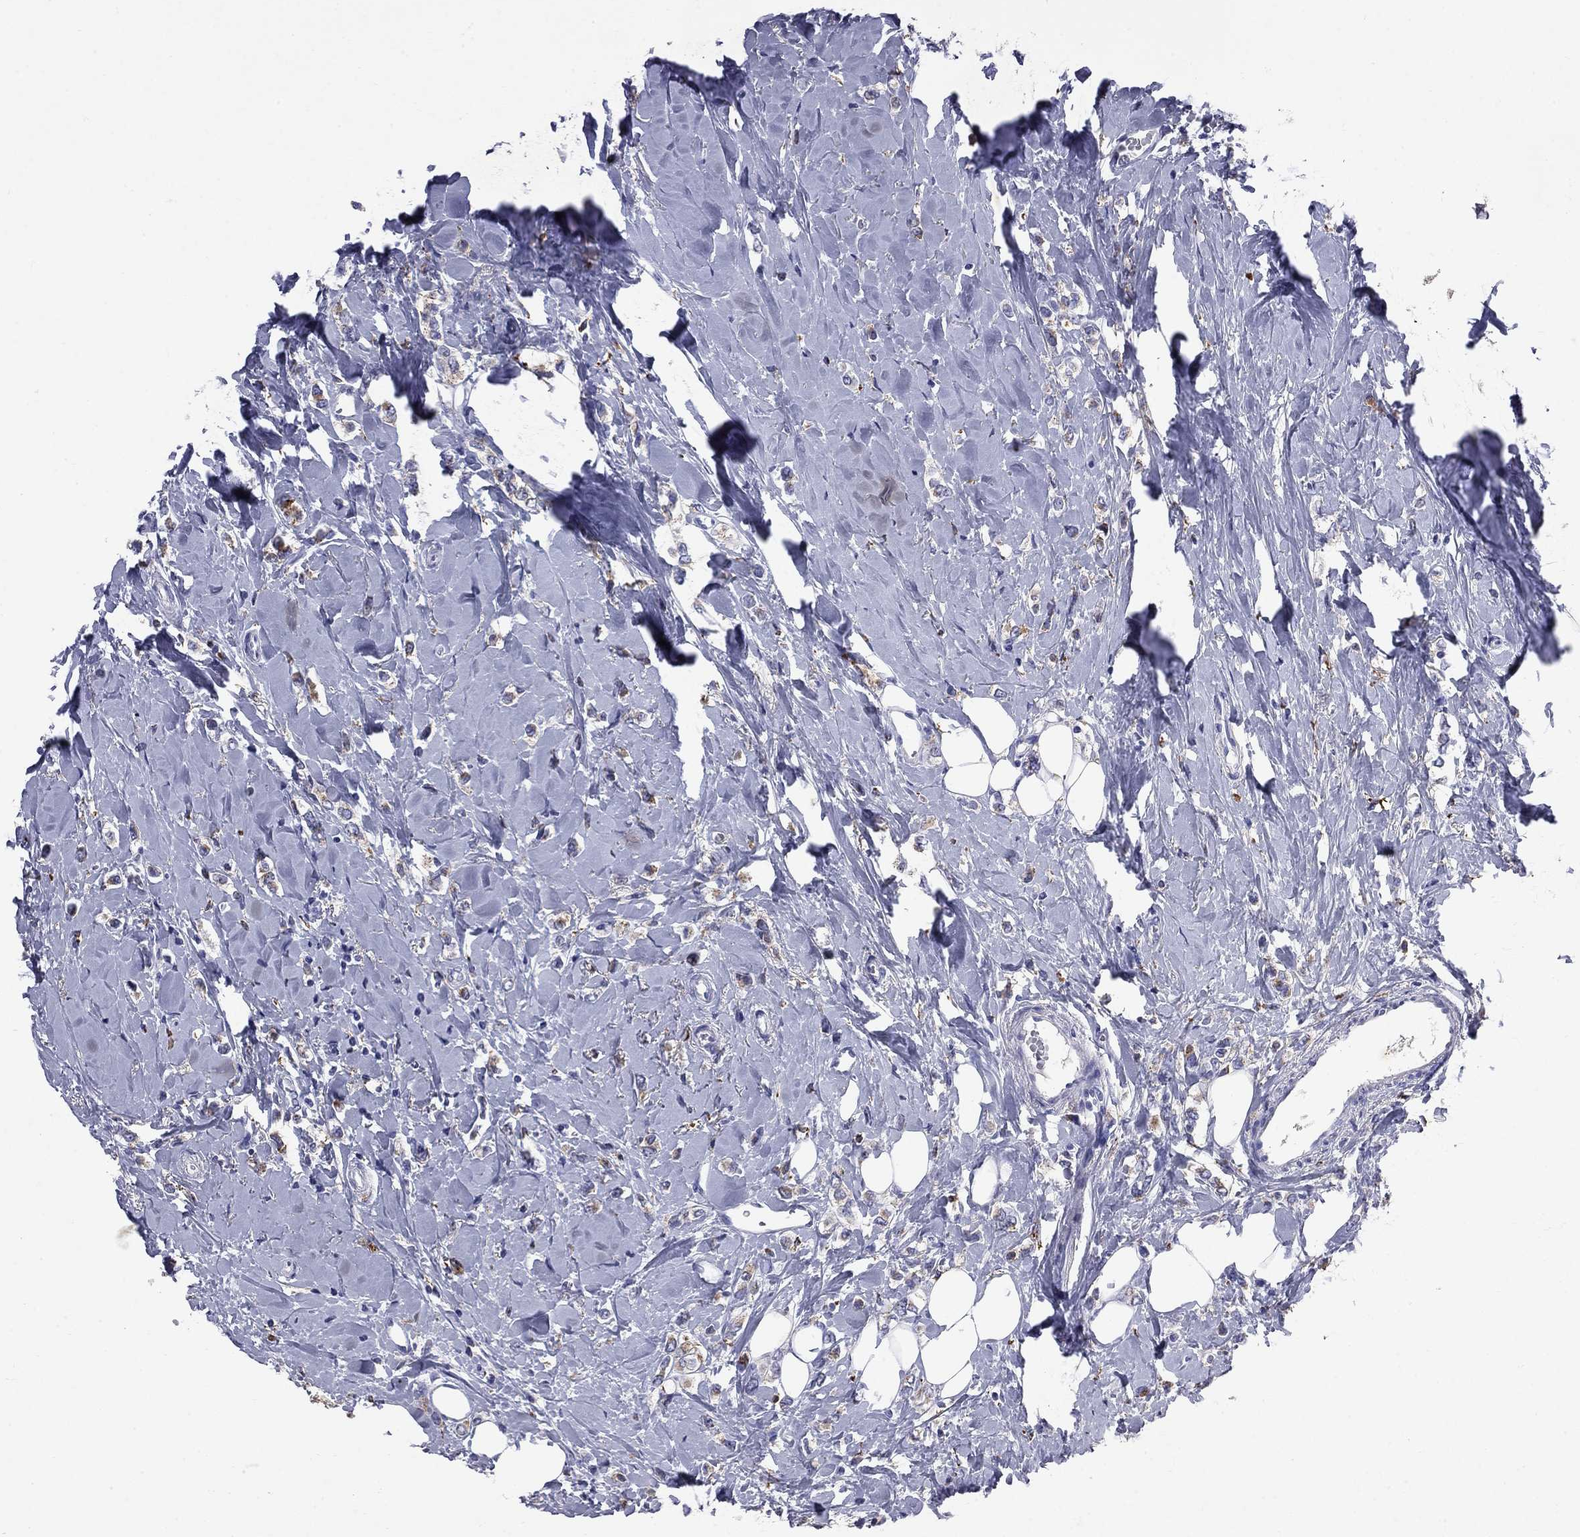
{"staining": {"intensity": "moderate", "quantity": "<25%", "location": "cytoplasmic/membranous"}, "tissue": "breast cancer", "cell_type": "Tumor cells", "image_type": "cancer", "snomed": [{"axis": "morphology", "description": "Lobular carcinoma"}, {"axis": "topography", "description": "Breast"}], "caption": "Human breast cancer (lobular carcinoma) stained with a brown dye exhibits moderate cytoplasmic/membranous positive positivity in about <25% of tumor cells.", "gene": "MADCAM1", "patient": {"sex": "female", "age": 66}}